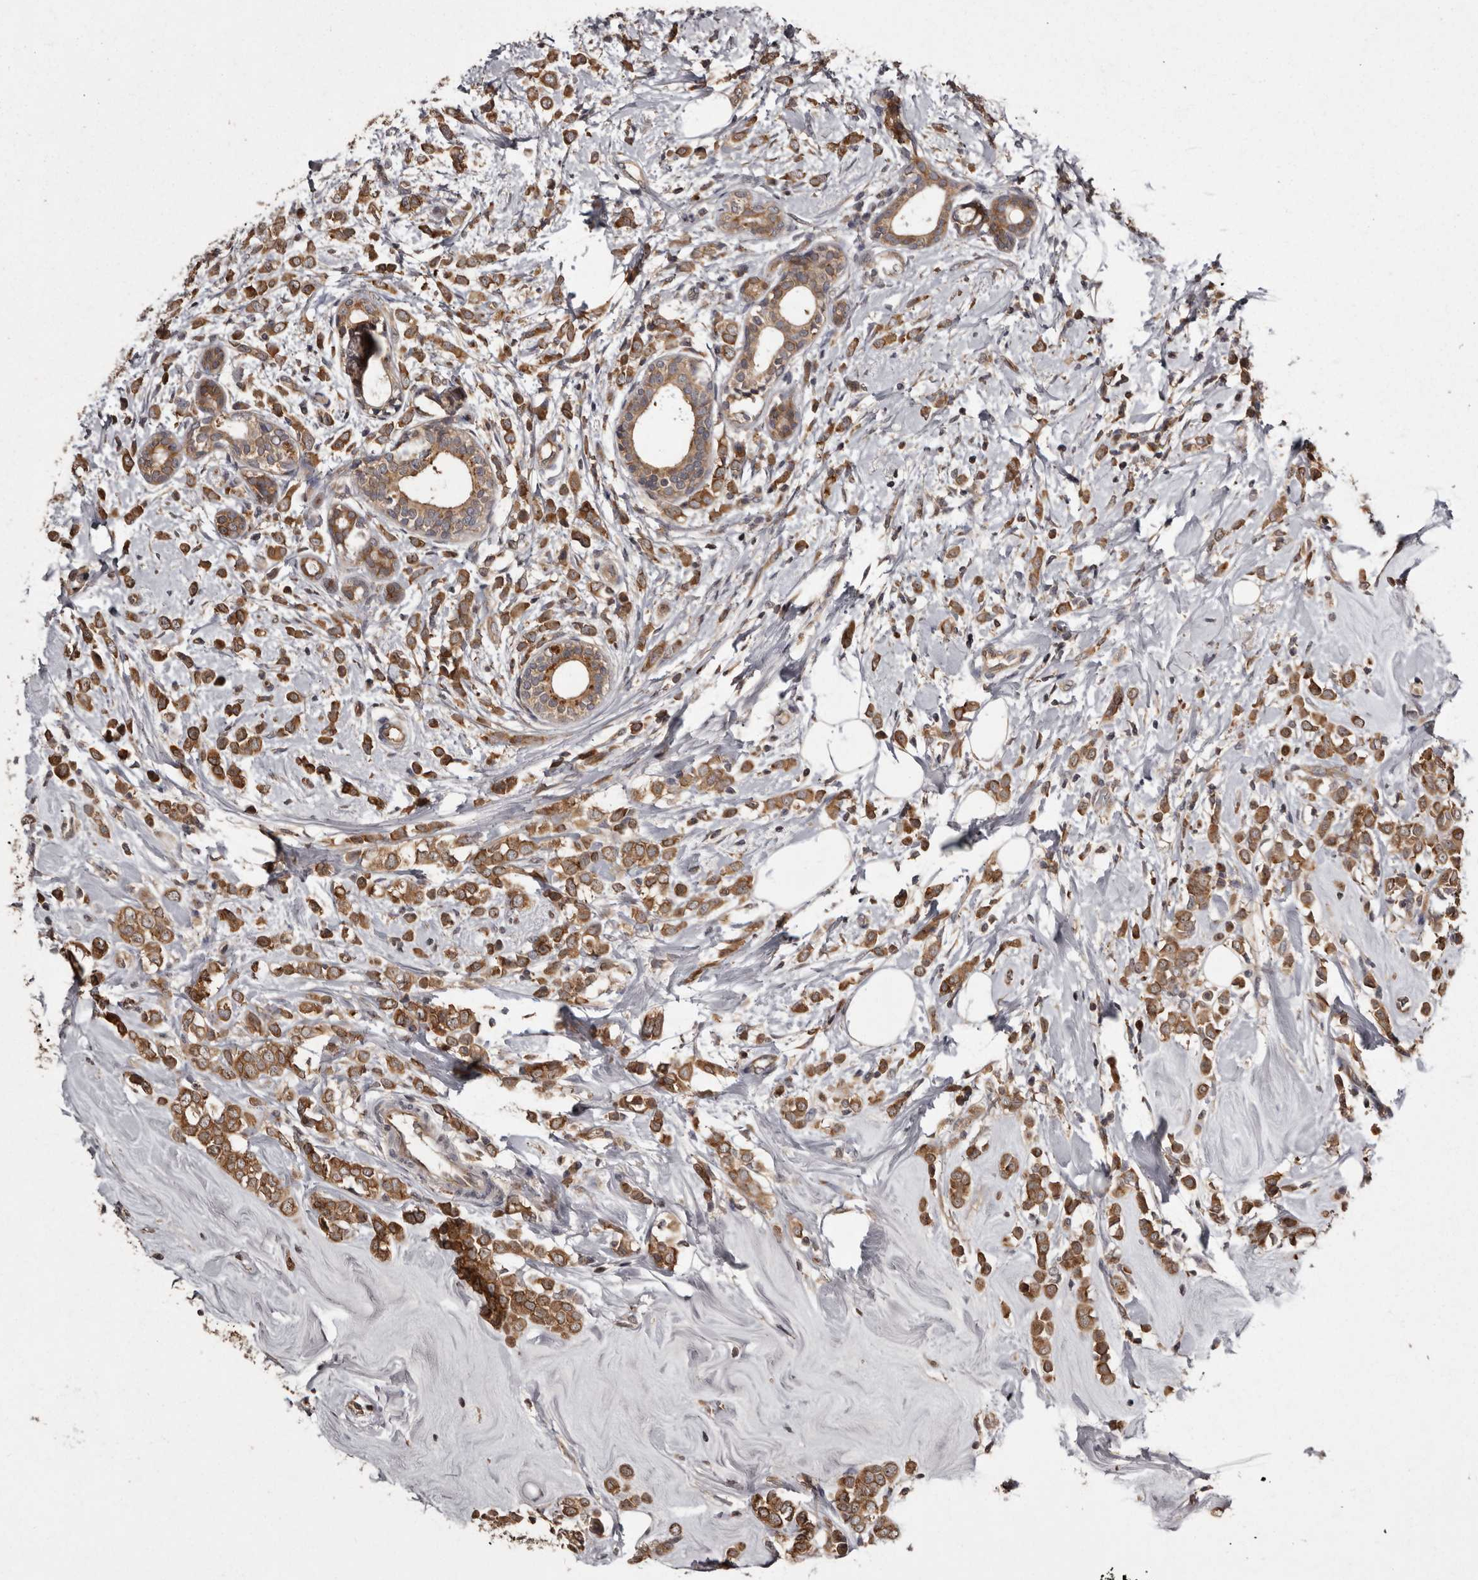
{"staining": {"intensity": "moderate", "quantity": ">75%", "location": "cytoplasmic/membranous"}, "tissue": "breast cancer", "cell_type": "Tumor cells", "image_type": "cancer", "snomed": [{"axis": "morphology", "description": "Lobular carcinoma"}, {"axis": "topography", "description": "Breast"}], "caption": "The image reveals staining of breast cancer (lobular carcinoma), revealing moderate cytoplasmic/membranous protein staining (brown color) within tumor cells.", "gene": "DARS1", "patient": {"sex": "female", "age": 47}}